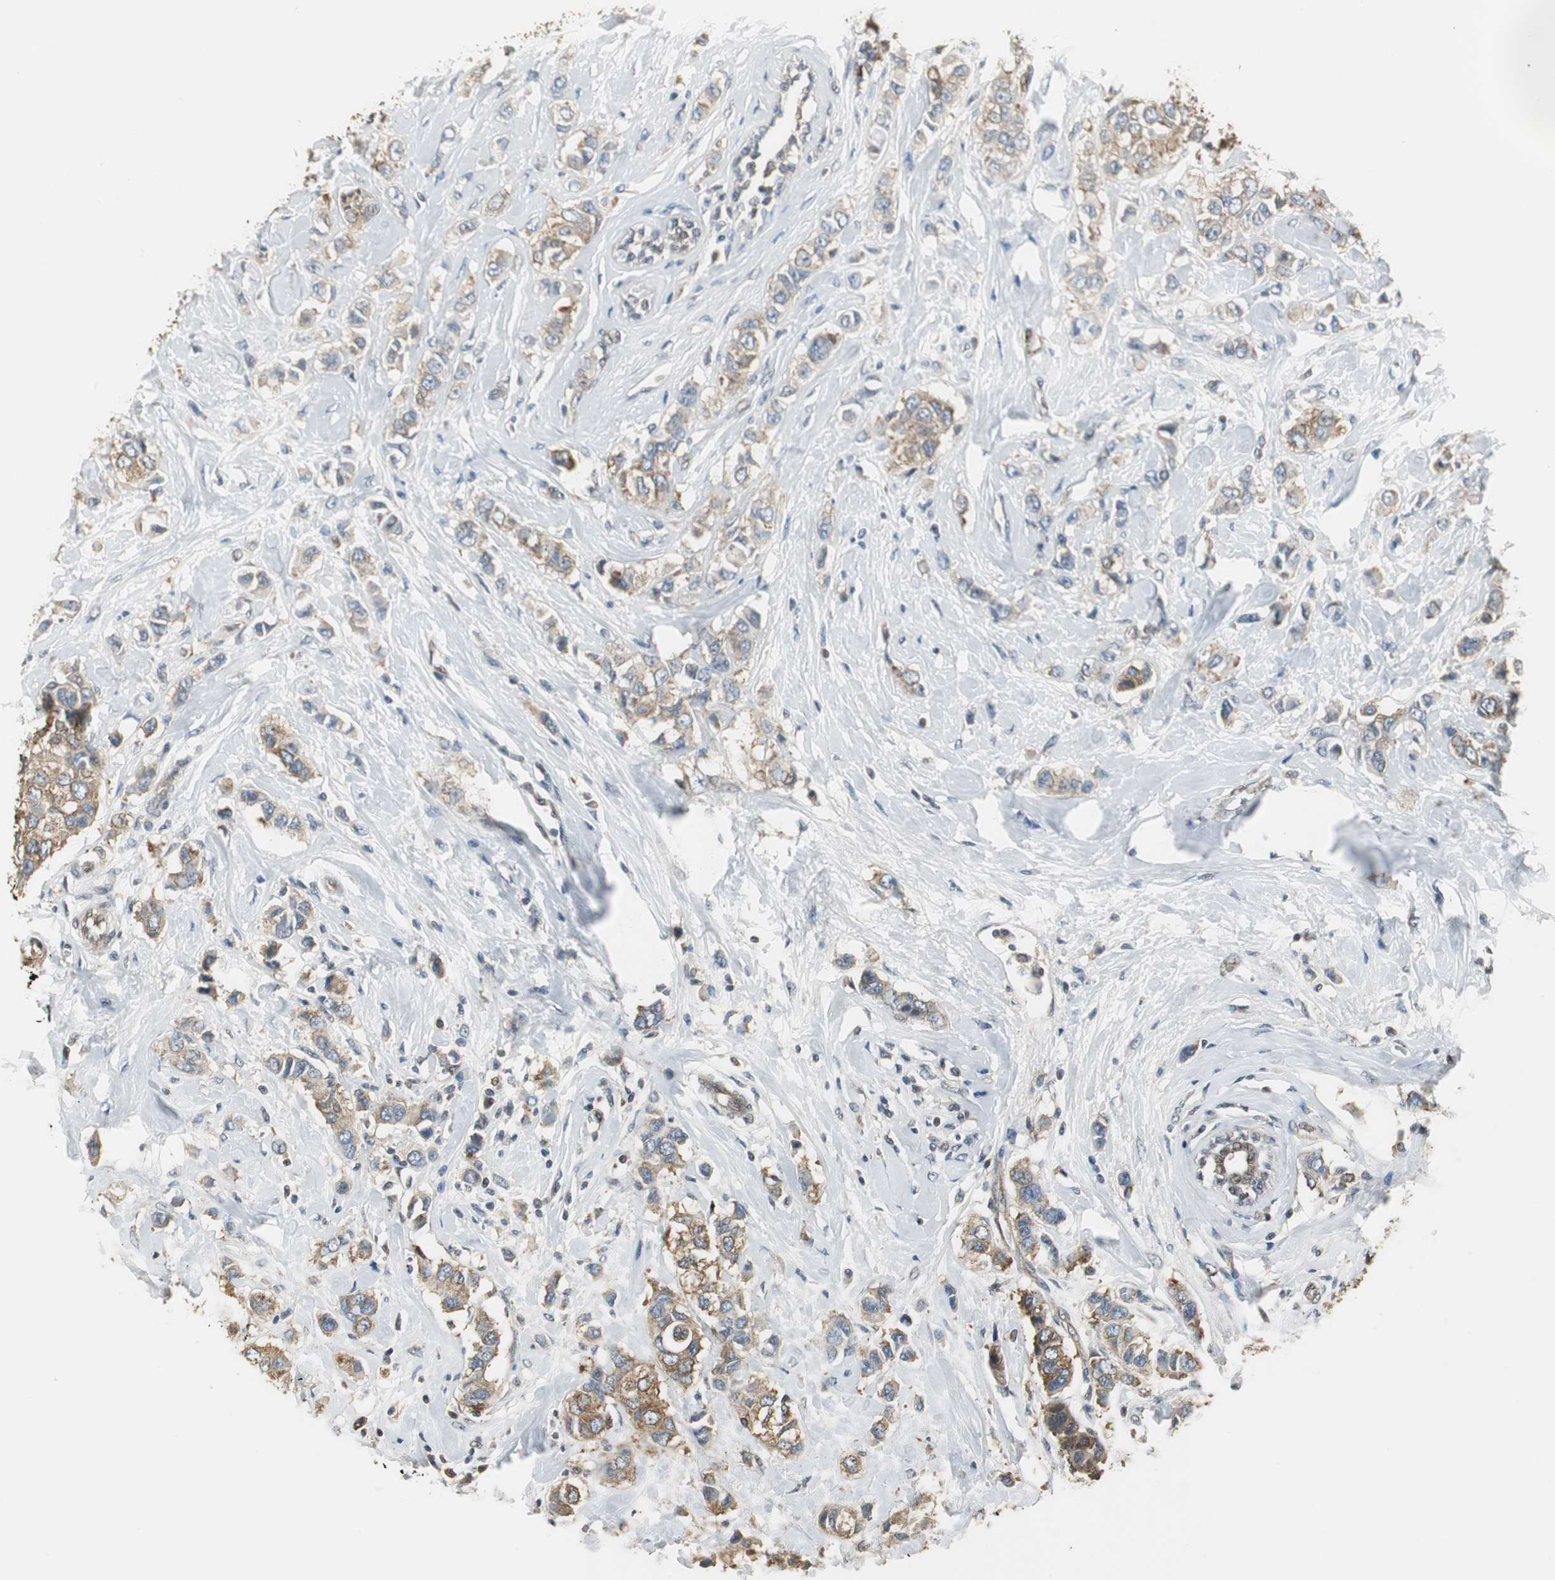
{"staining": {"intensity": "weak", "quantity": ">75%", "location": "cytoplasmic/membranous"}, "tissue": "breast cancer", "cell_type": "Tumor cells", "image_type": "cancer", "snomed": [{"axis": "morphology", "description": "Duct carcinoma"}, {"axis": "topography", "description": "Breast"}], "caption": "DAB immunohistochemical staining of human breast cancer (infiltrating ductal carcinoma) exhibits weak cytoplasmic/membranous protein staining in approximately >75% of tumor cells.", "gene": "CCT5", "patient": {"sex": "female", "age": 50}}